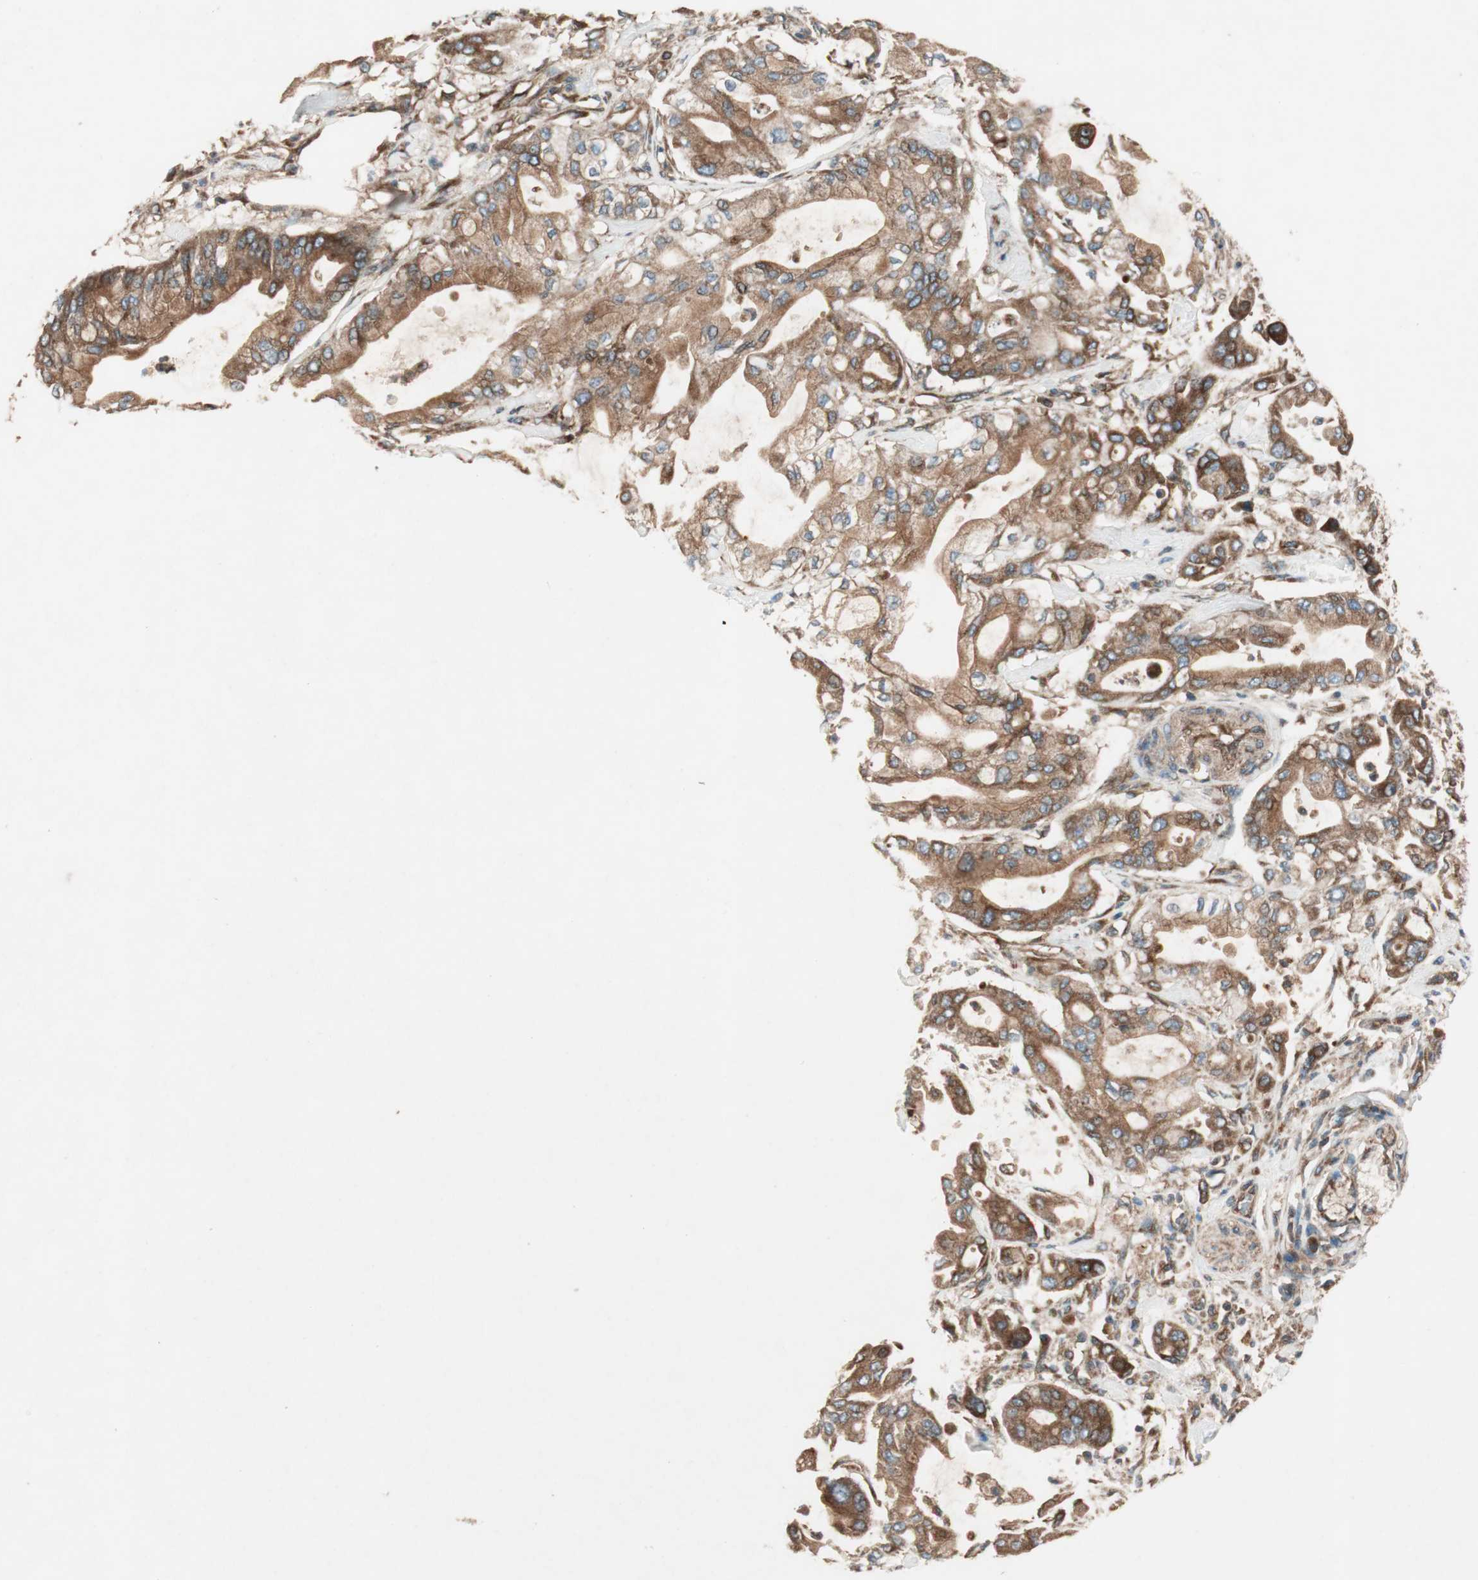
{"staining": {"intensity": "moderate", "quantity": ">75%", "location": "cytoplasmic/membranous"}, "tissue": "pancreatic cancer", "cell_type": "Tumor cells", "image_type": "cancer", "snomed": [{"axis": "morphology", "description": "Adenocarcinoma, NOS"}, {"axis": "morphology", "description": "Adenocarcinoma, metastatic, NOS"}, {"axis": "topography", "description": "Lymph node"}, {"axis": "topography", "description": "Pancreas"}, {"axis": "topography", "description": "Duodenum"}], "caption": "Immunohistochemistry of human pancreatic metastatic adenocarcinoma displays medium levels of moderate cytoplasmic/membranous staining in about >75% of tumor cells. (Brightfield microscopy of DAB IHC at high magnification).", "gene": "RAB5A", "patient": {"sex": "female", "age": 64}}